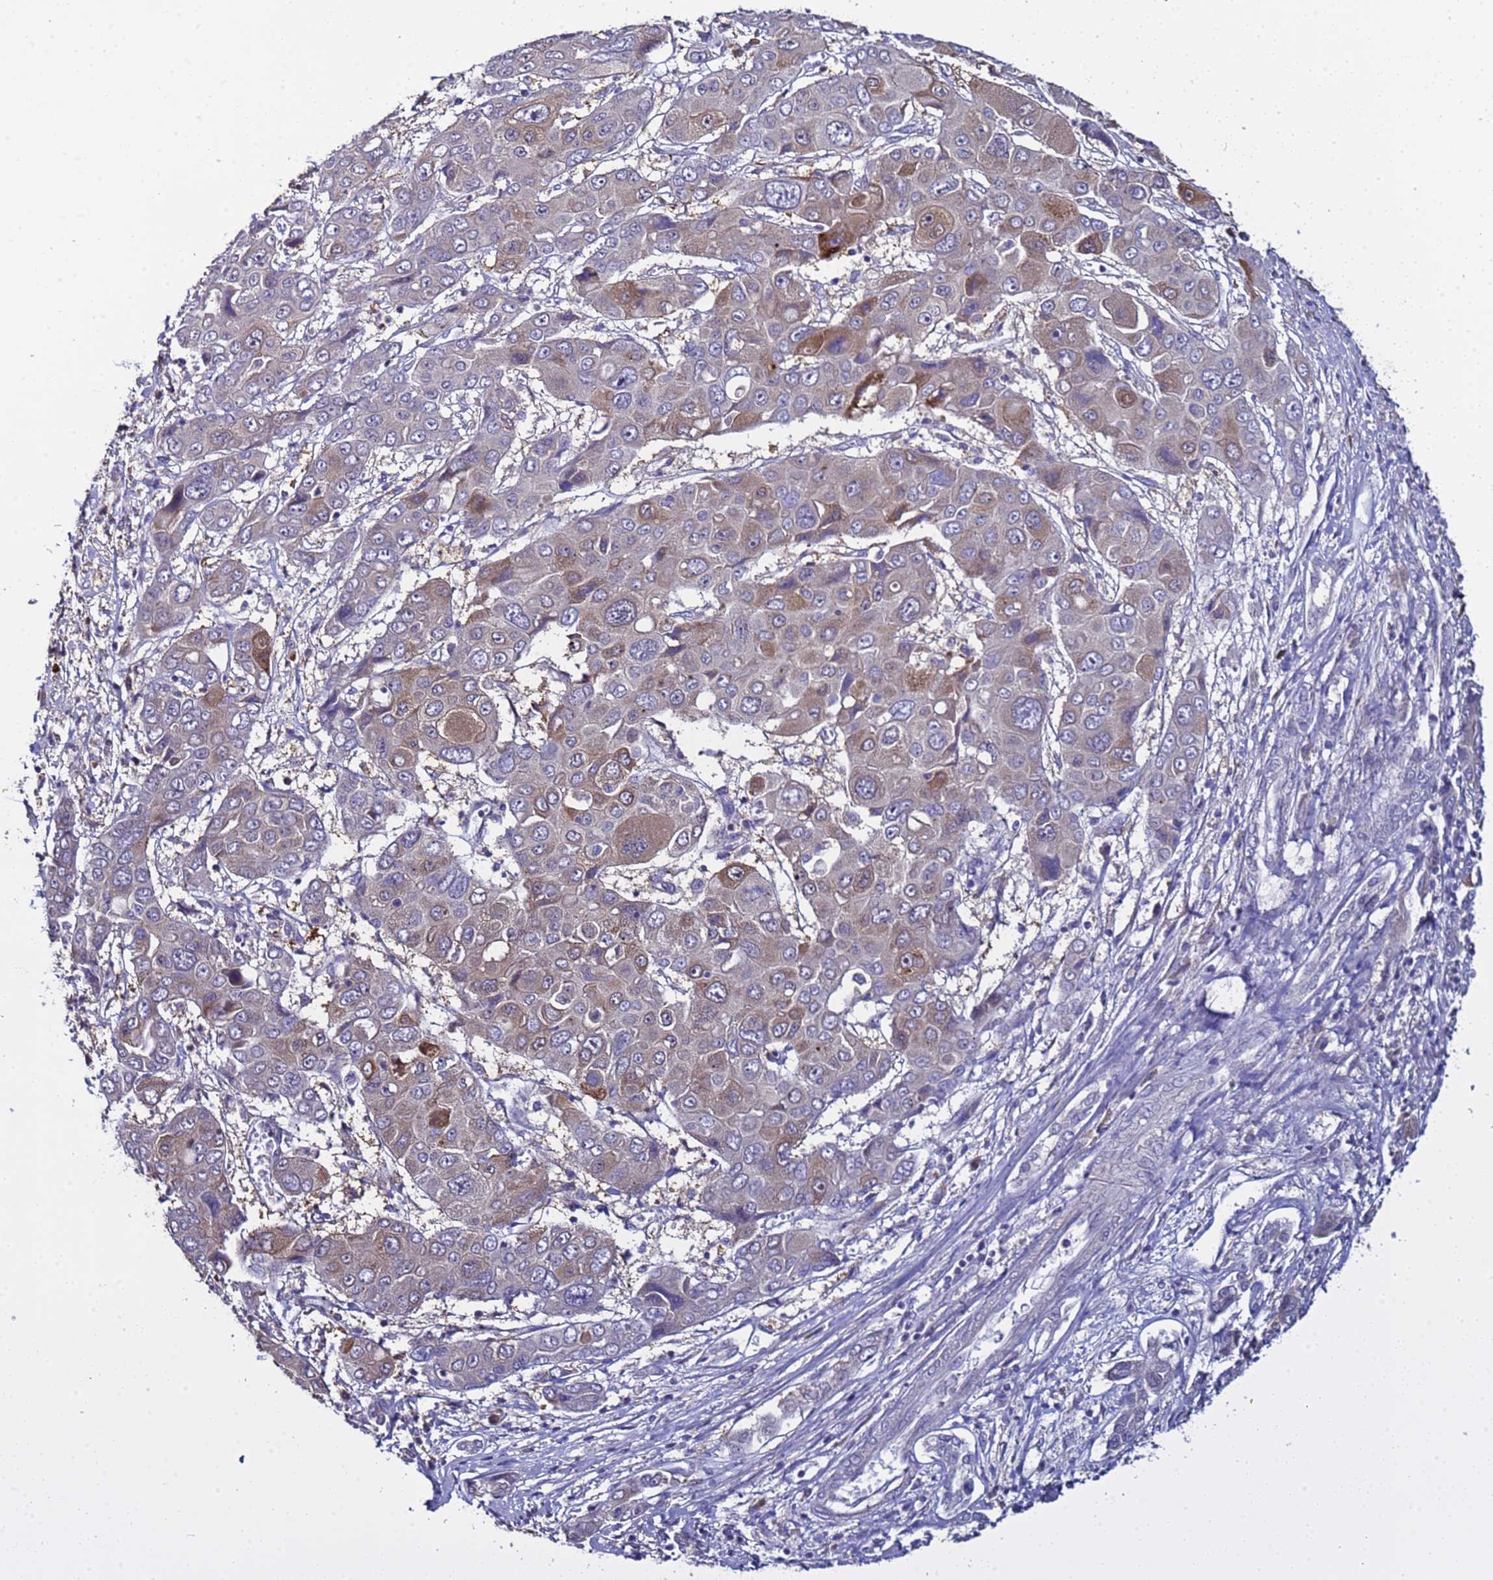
{"staining": {"intensity": "weak", "quantity": "<25%", "location": "cytoplasmic/membranous"}, "tissue": "liver cancer", "cell_type": "Tumor cells", "image_type": "cancer", "snomed": [{"axis": "morphology", "description": "Cholangiocarcinoma"}, {"axis": "topography", "description": "Liver"}], "caption": "Immunohistochemistry (IHC) micrograph of human liver cholangiocarcinoma stained for a protein (brown), which shows no expression in tumor cells.", "gene": "ELMOD2", "patient": {"sex": "male", "age": 67}}